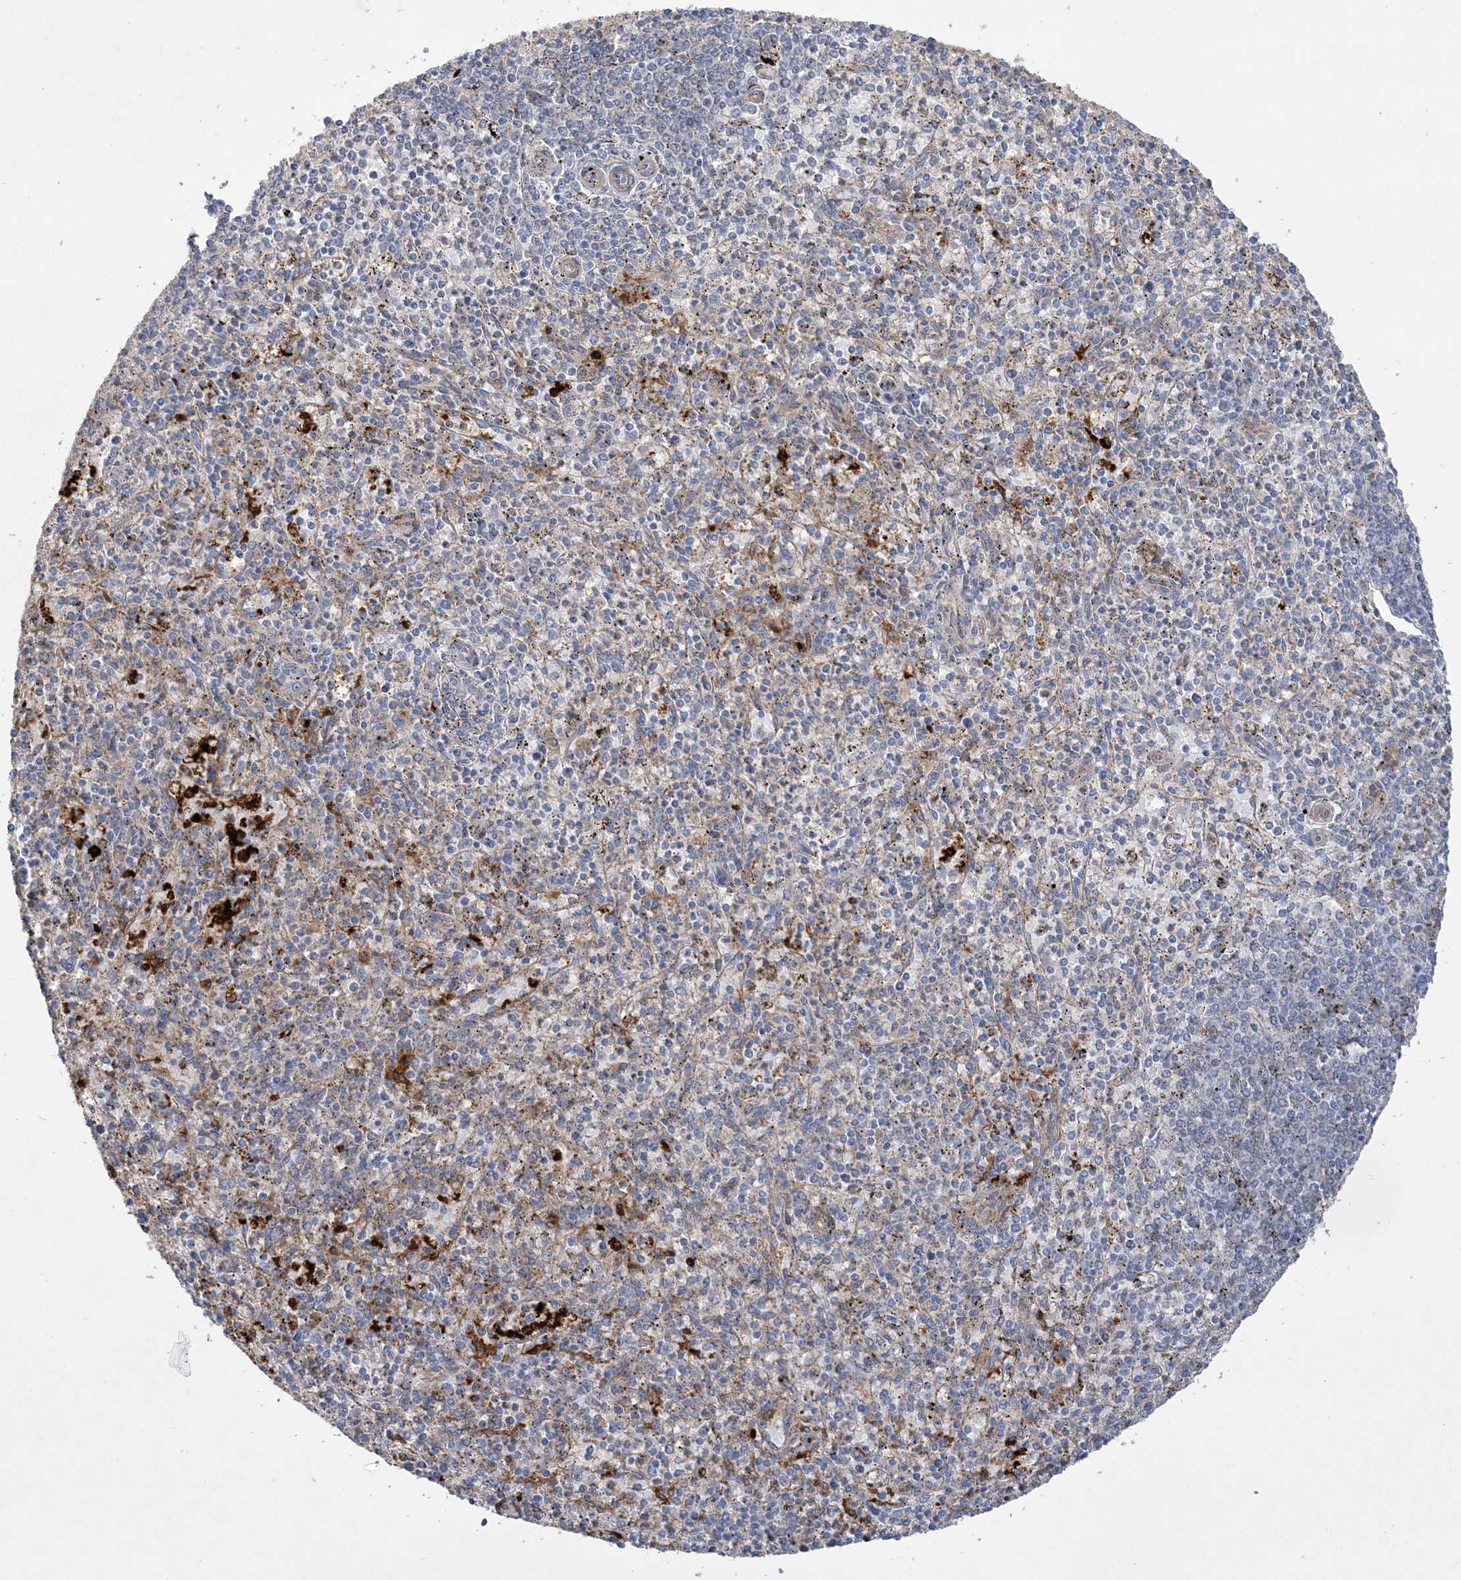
{"staining": {"intensity": "weak", "quantity": "25%-75%", "location": "cytoplasmic/membranous"}, "tissue": "spleen", "cell_type": "Cells in red pulp", "image_type": "normal", "snomed": [{"axis": "morphology", "description": "Normal tissue, NOS"}, {"axis": "topography", "description": "Spleen"}], "caption": "Human spleen stained with a brown dye demonstrates weak cytoplasmic/membranous positive positivity in about 25%-75% of cells in red pulp.", "gene": "FEZ2", "patient": {"sex": "male", "age": 72}}